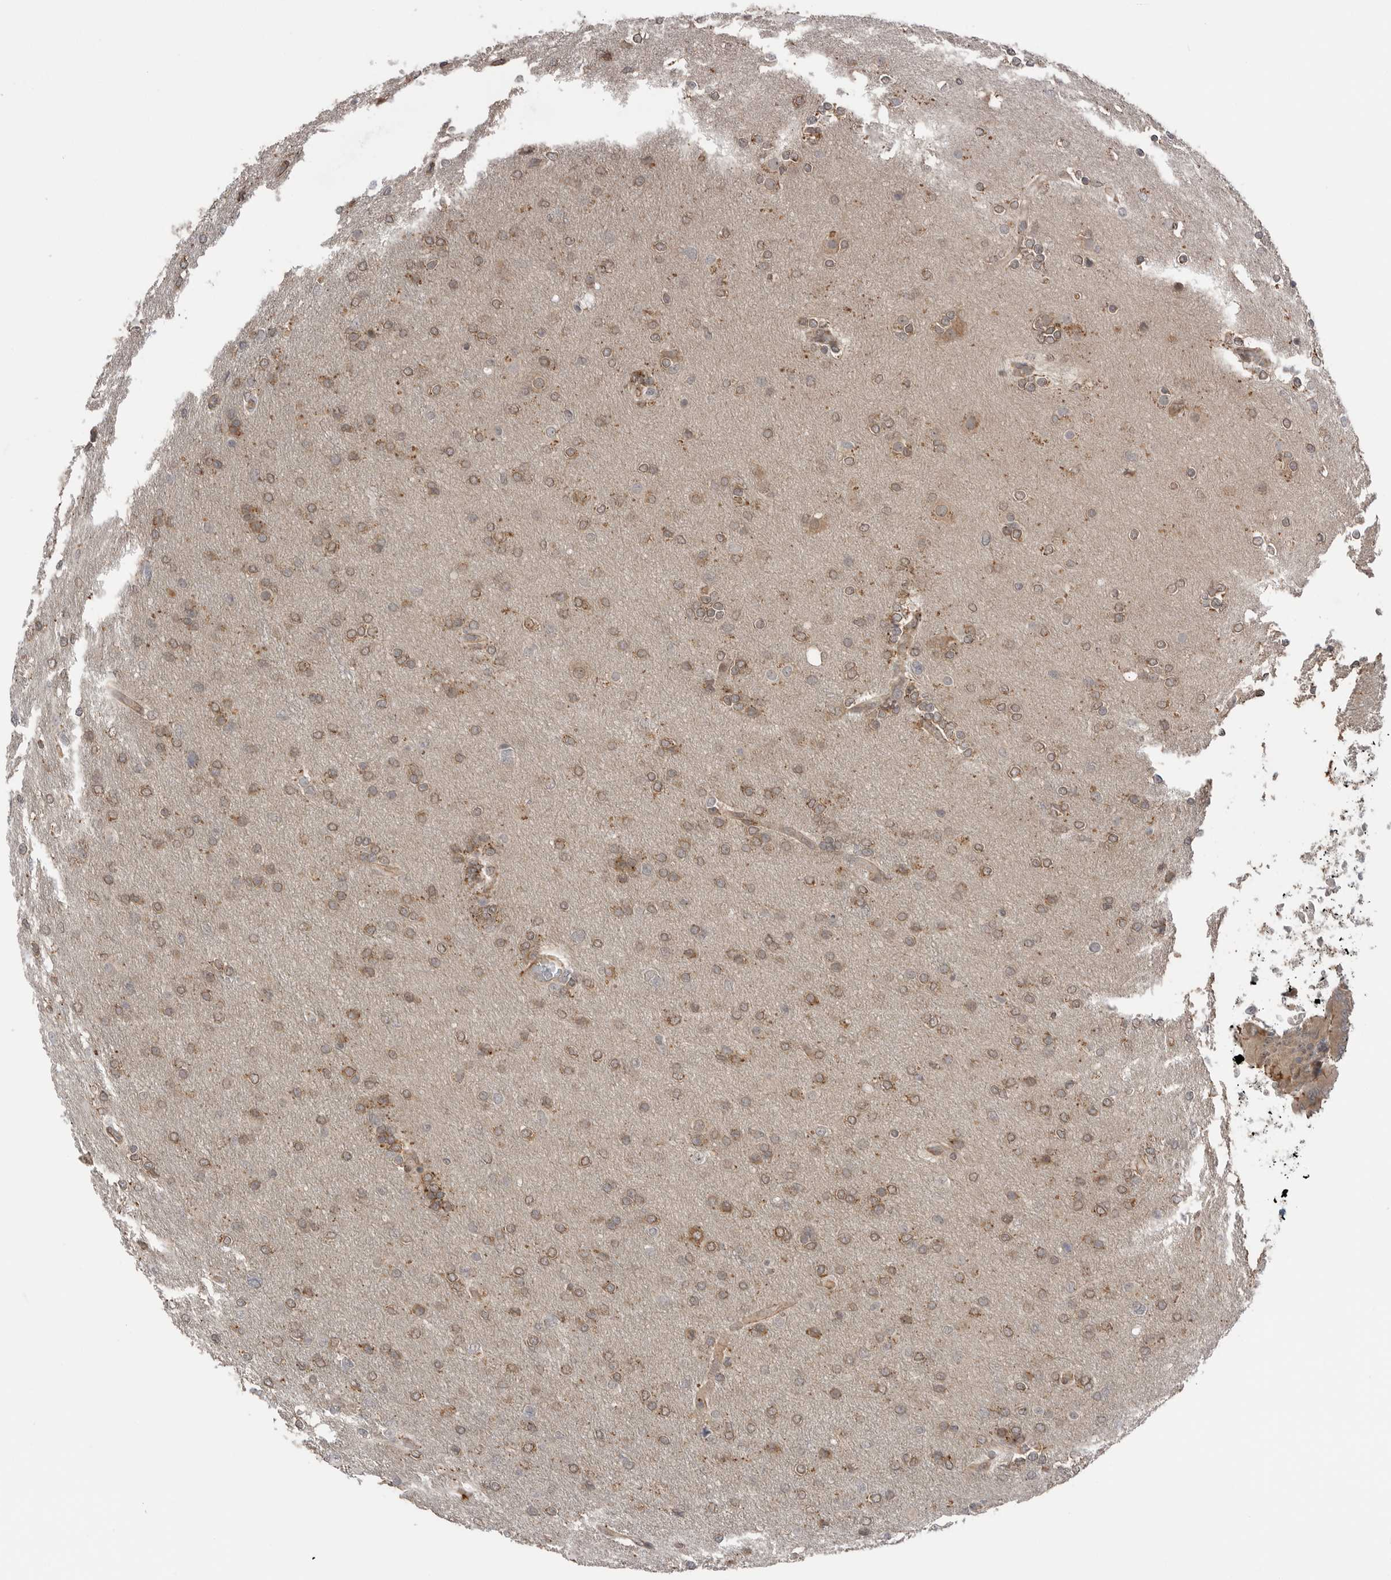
{"staining": {"intensity": "weak", "quantity": ">75%", "location": "cytoplasmic/membranous"}, "tissue": "glioma", "cell_type": "Tumor cells", "image_type": "cancer", "snomed": [{"axis": "morphology", "description": "Glioma, malignant, High grade"}, {"axis": "topography", "description": "Cerebral cortex"}], "caption": "Glioma stained with a brown dye exhibits weak cytoplasmic/membranous positive expression in approximately >75% of tumor cells.", "gene": "PEAK1", "patient": {"sex": "female", "age": 36}}